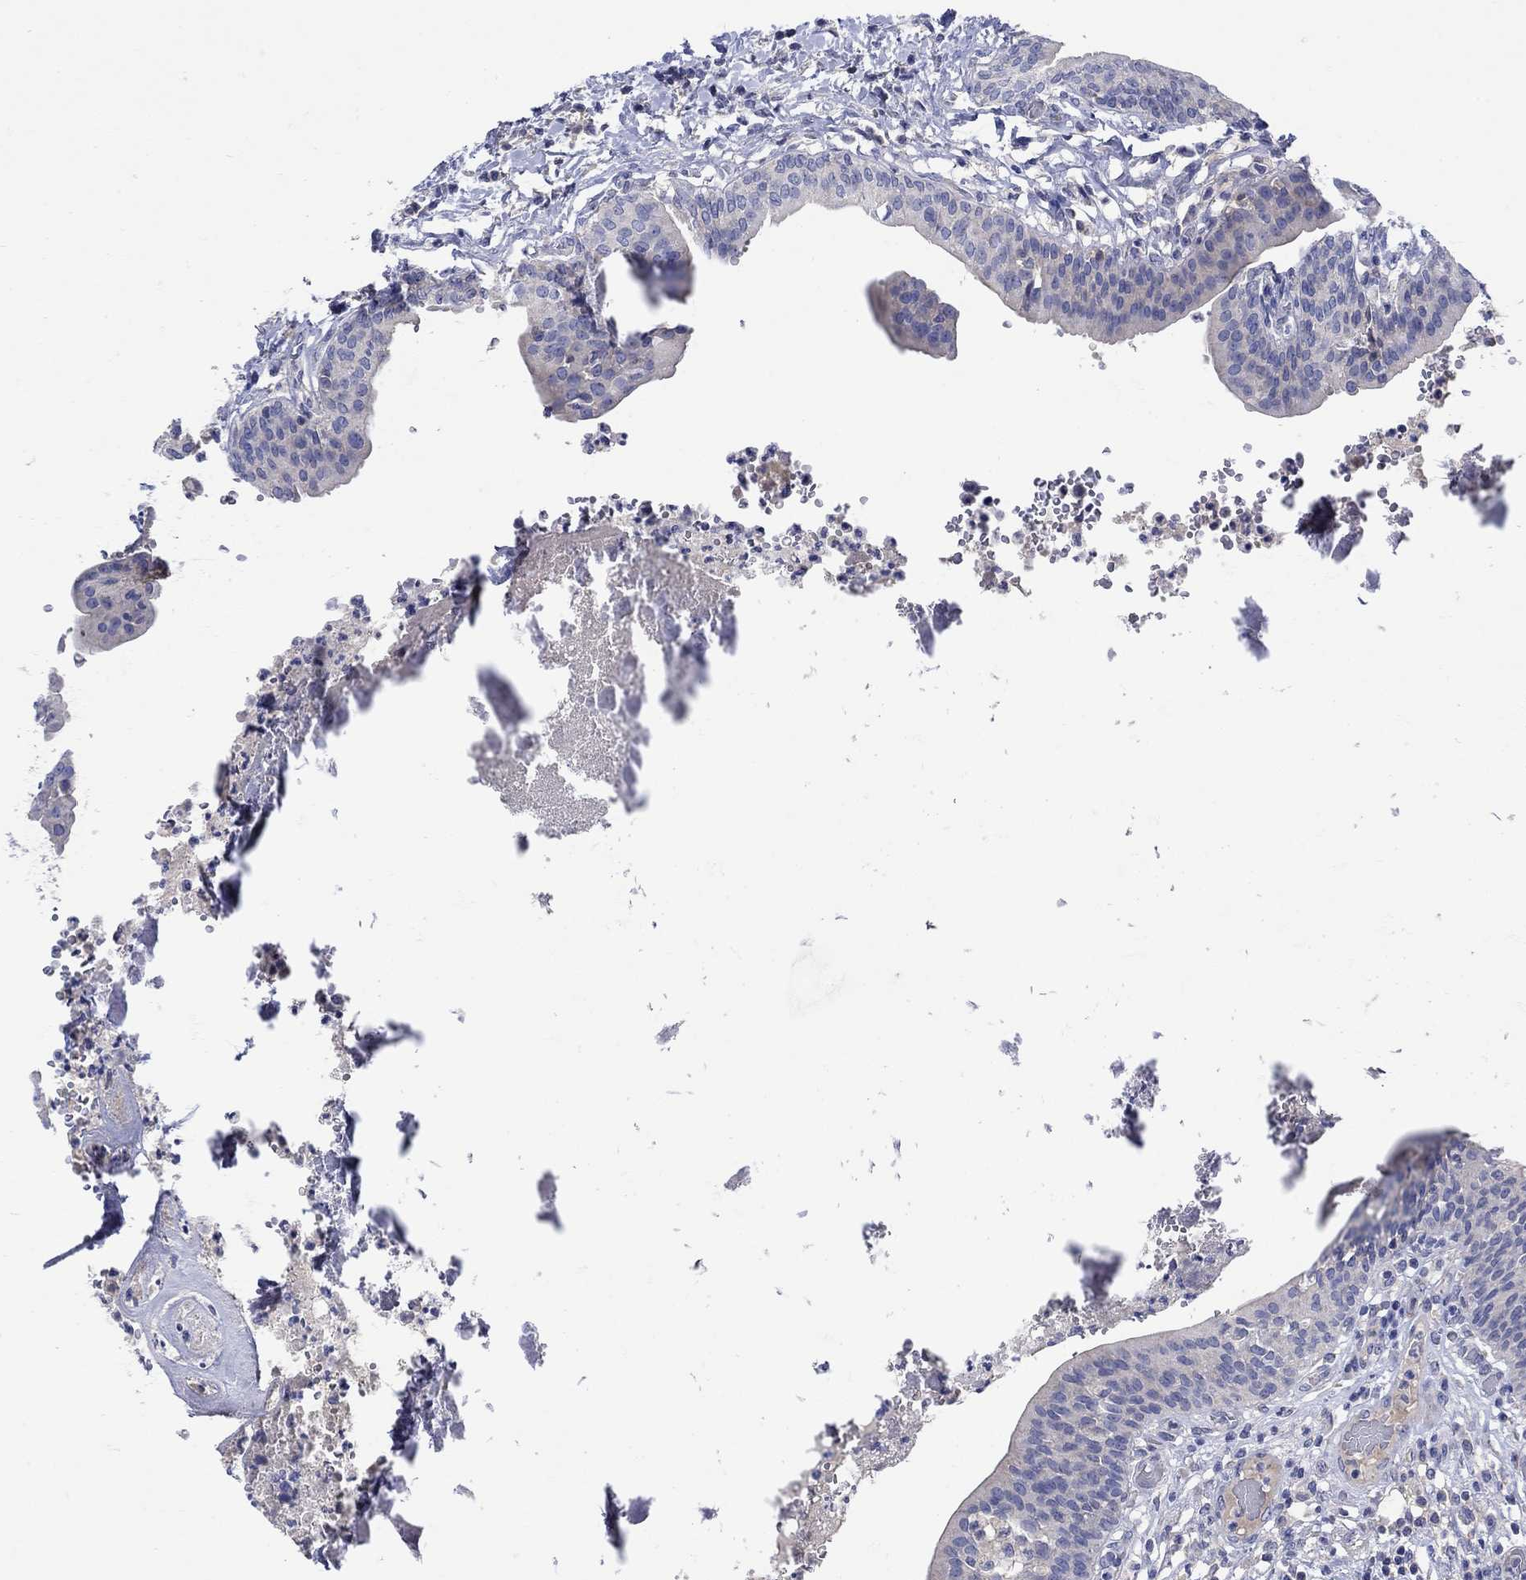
{"staining": {"intensity": "negative", "quantity": "none", "location": "none"}, "tissue": "urinary bladder", "cell_type": "Urothelial cells", "image_type": "normal", "snomed": [{"axis": "morphology", "description": "Normal tissue, NOS"}, {"axis": "topography", "description": "Urinary bladder"}], "caption": "DAB immunohistochemical staining of unremarkable human urinary bladder reveals no significant staining in urothelial cells.", "gene": "MSI1", "patient": {"sex": "male", "age": 66}}